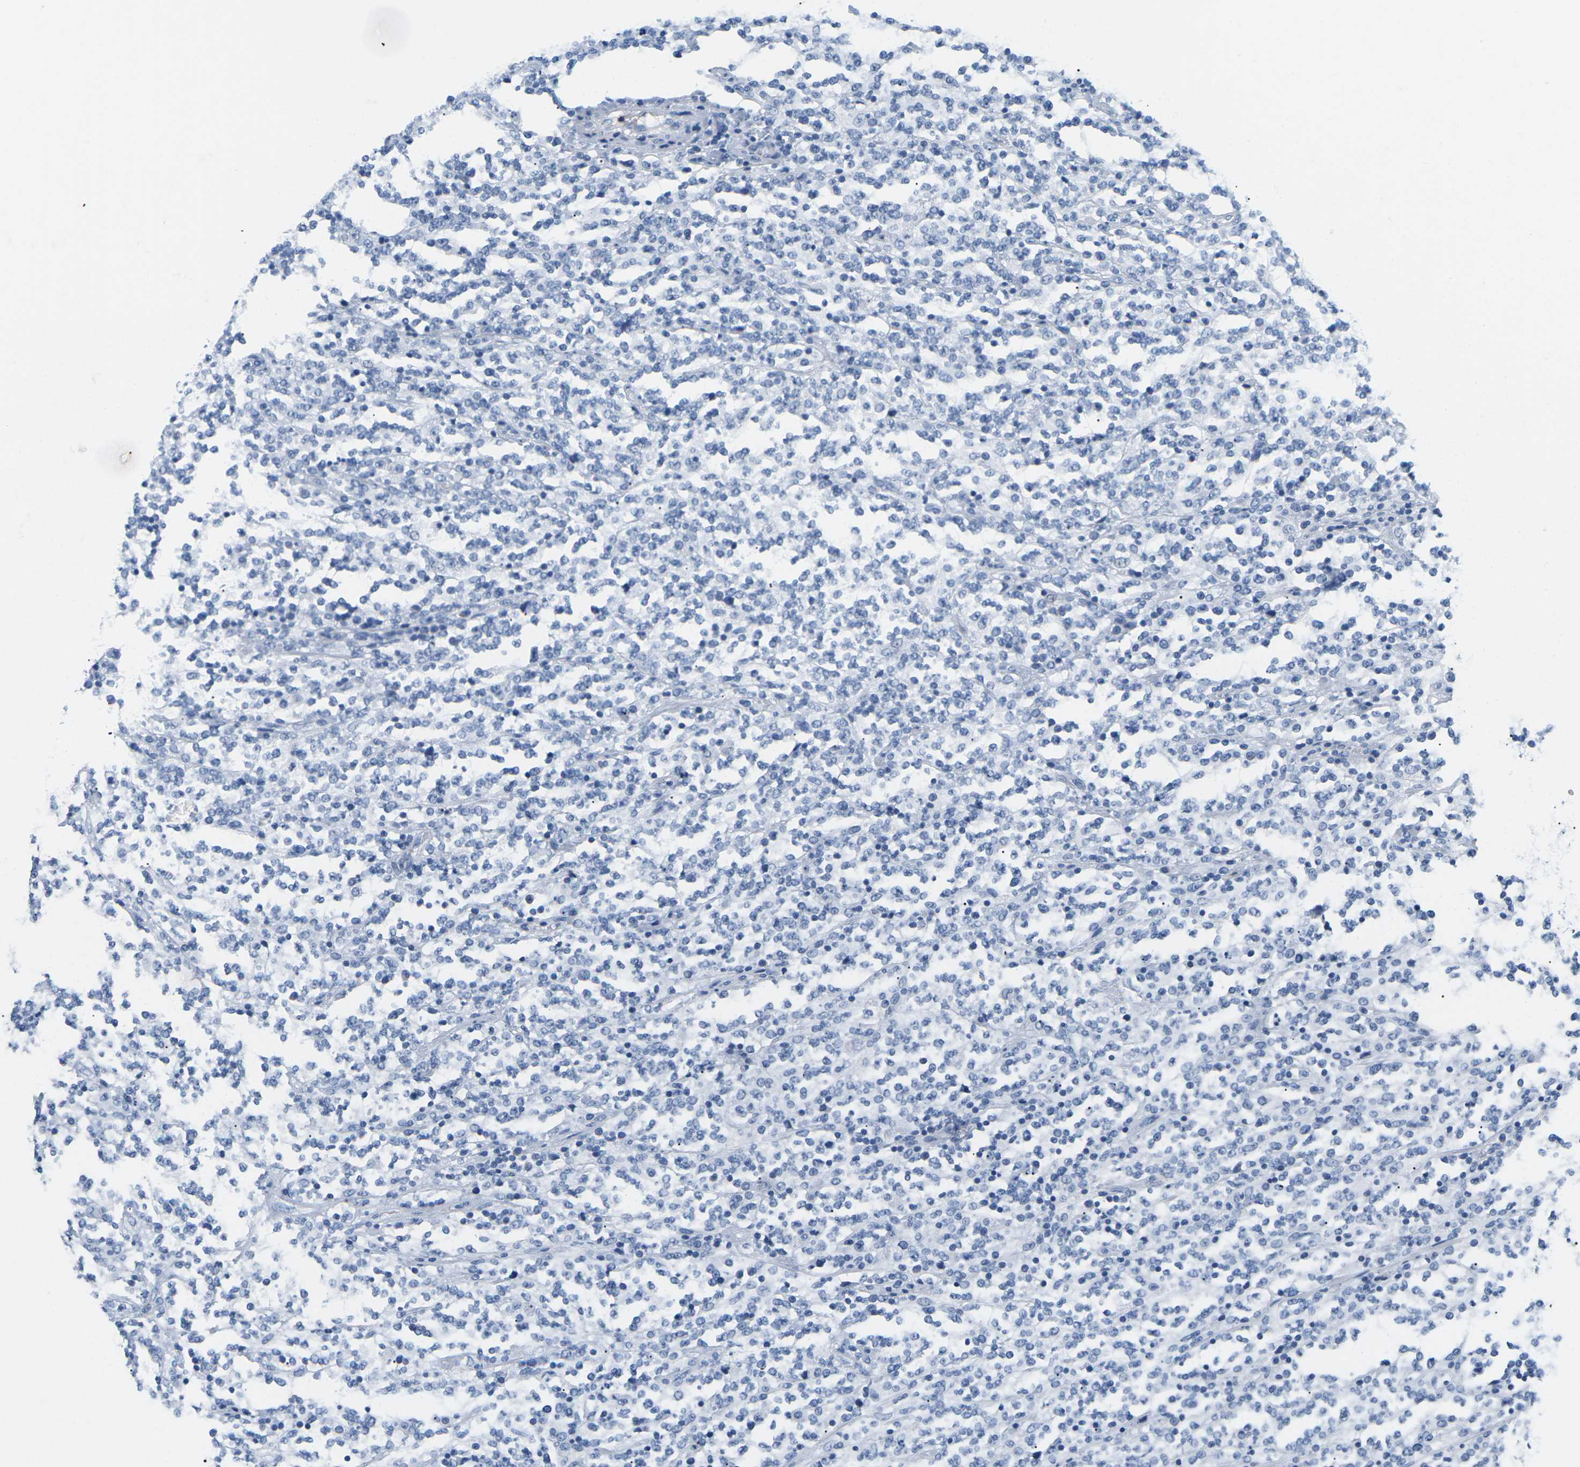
{"staining": {"intensity": "negative", "quantity": "none", "location": "none"}, "tissue": "lymphoma", "cell_type": "Tumor cells", "image_type": "cancer", "snomed": [{"axis": "morphology", "description": "Malignant lymphoma, non-Hodgkin's type, High grade"}, {"axis": "topography", "description": "Soft tissue"}], "caption": "Tumor cells are negative for protein expression in human high-grade malignant lymphoma, non-Hodgkin's type. (DAB IHC, high magnification).", "gene": "APOB", "patient": {"sex": "male", "age": 18}}